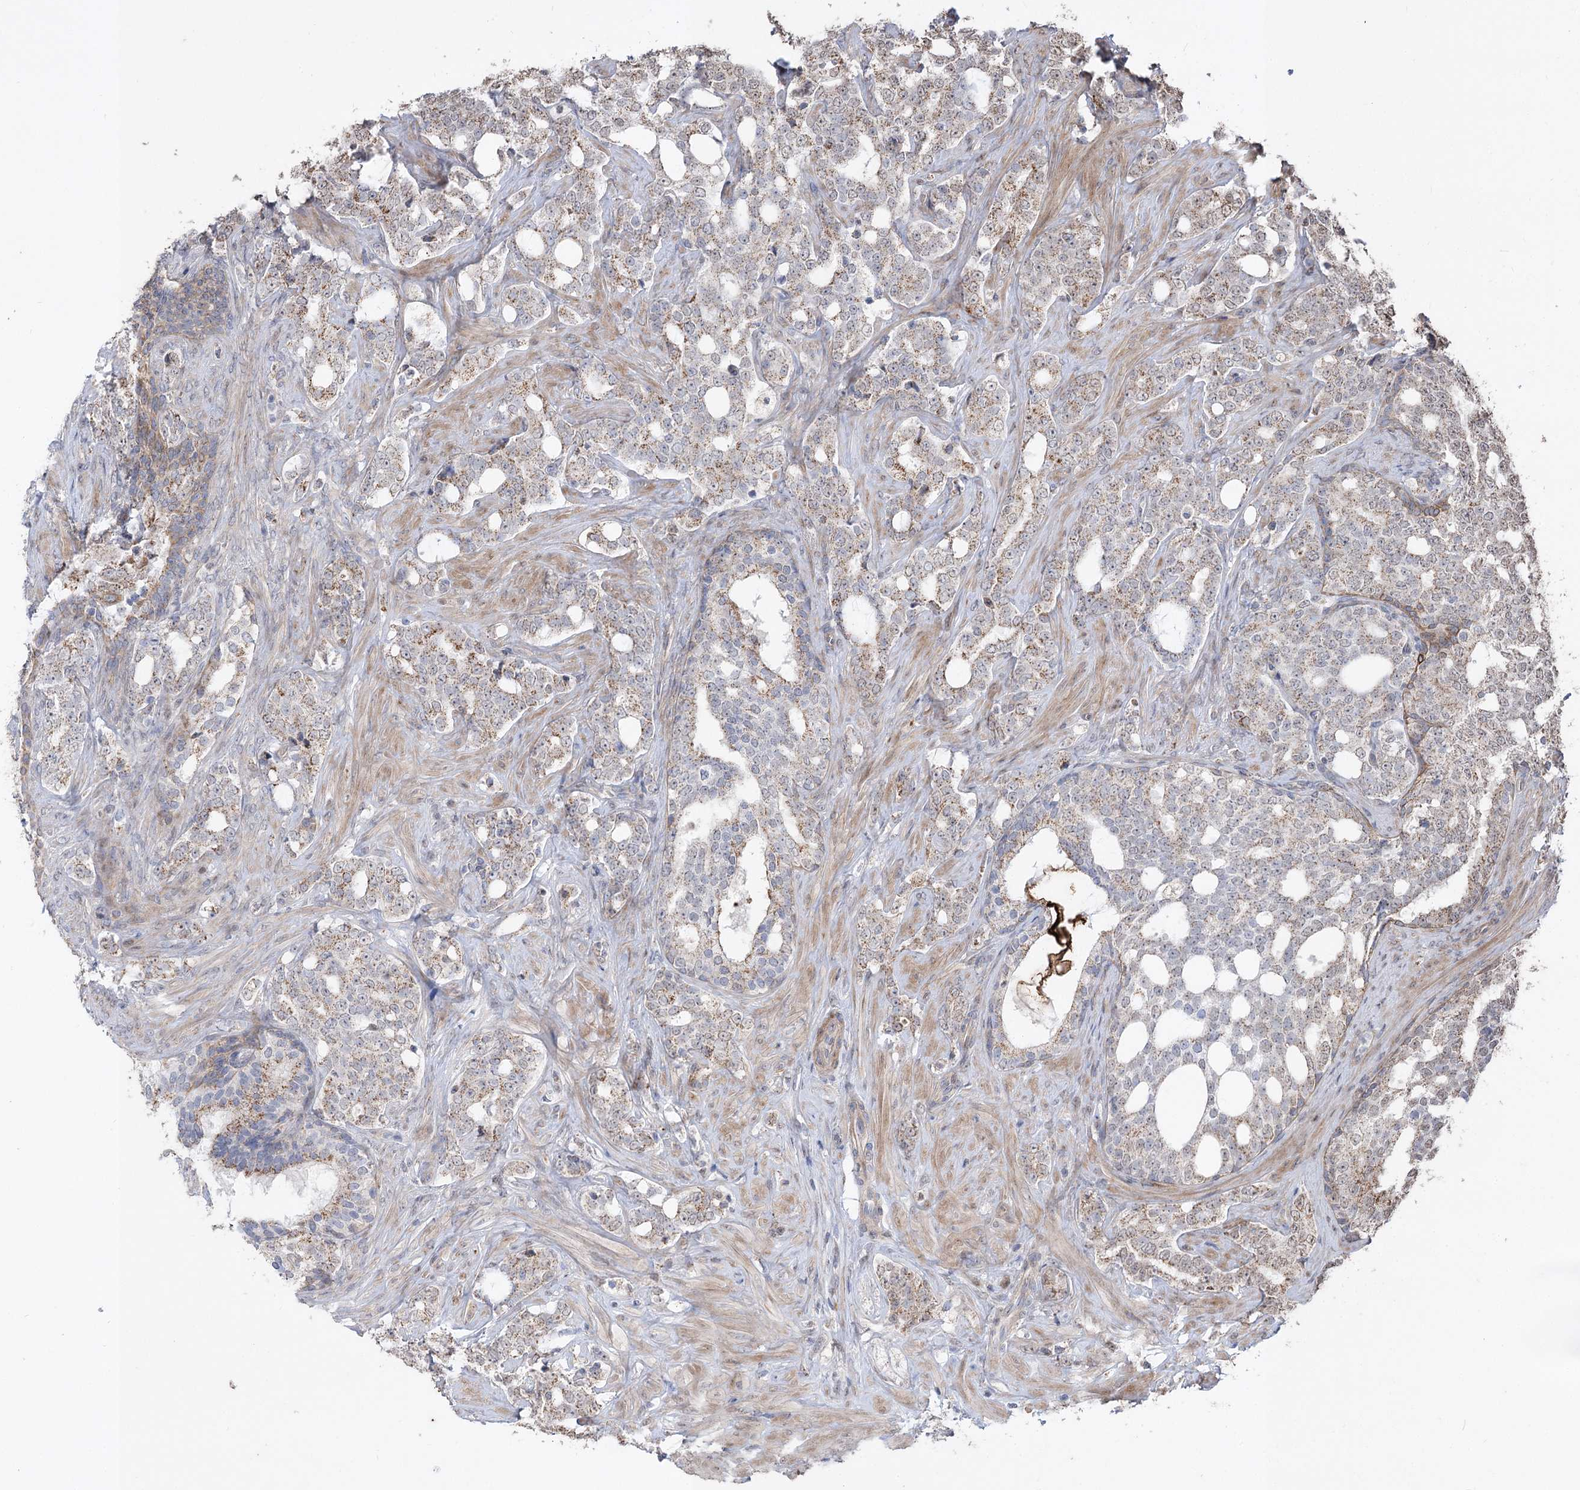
{"staining": {"intensity": "moderate", "quantity": "25%-75%", "location": "cytoplasmic/membranous"}, "tissue": "prostate cancer", "cell_type": "Tumor cells", "image_type": "cancer", "snomed": [{"axis": "morphology", "description": "Adenocarcinoma, High grade"}, {"axis": "topography", "description": "Prostate"}], "caption": "High-magnification brightfield microscopy of prostate cancer stained with DAB (3,3'-diaminobenzidine) (brown) and counterstained with hematoxylin (blue). tumor cells exhibit moderate cytoplasmic/membranous staining is appreciated in about25%-75% of cells.", "gene": "ZSCAN23", "patient": {"sex": "male", "age": 64}}